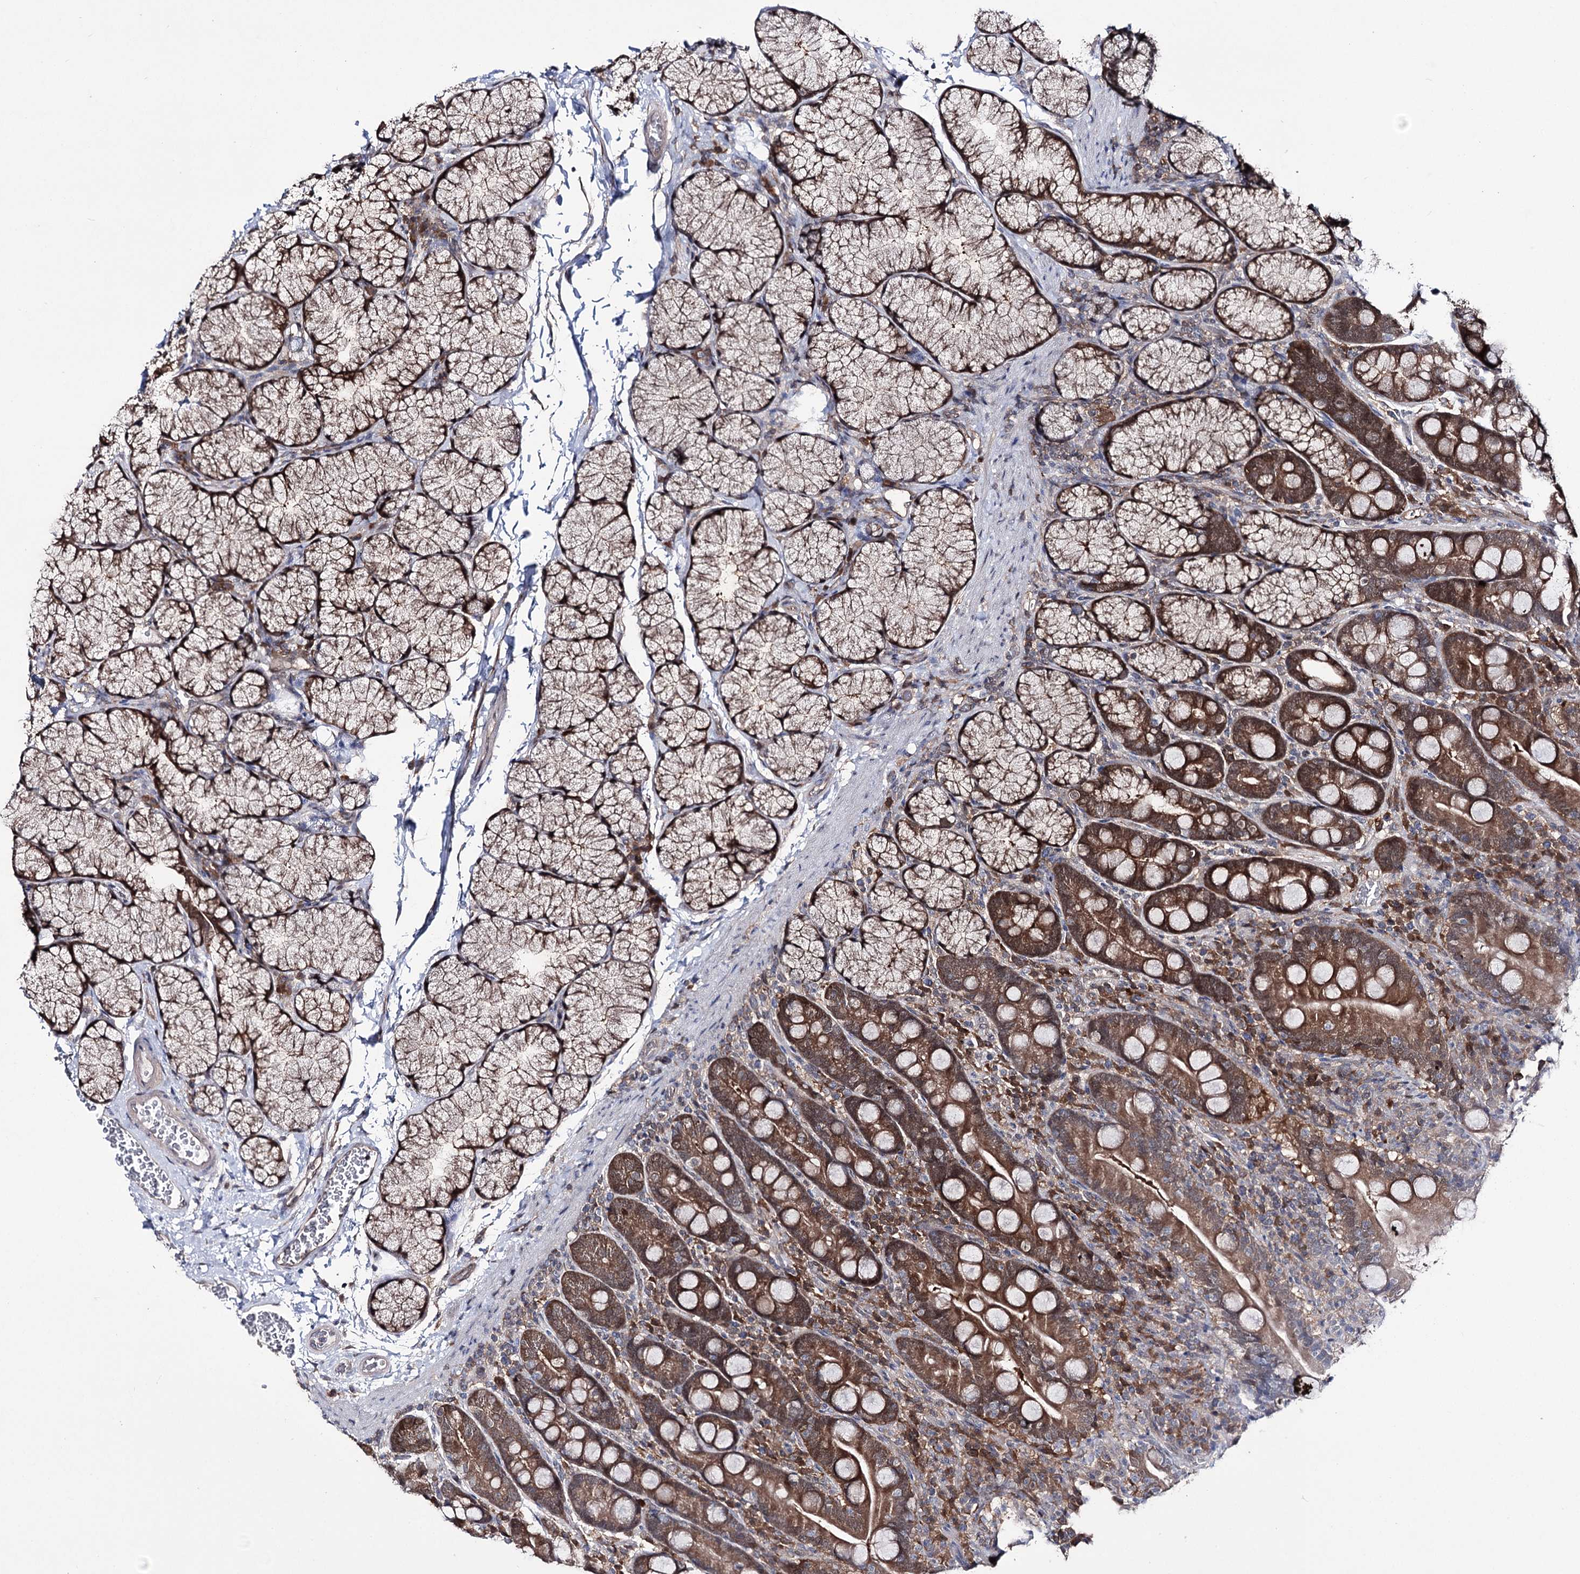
{"staining": {"intensity": "moderate", "quantity": ">75%", "location": "cytoplasmic/membranous"}, "tissue": "duodenum", "cell_type": "Glandular cells", "image_type": "normal", "snomed": [{"axis": "morphology", "description": "Normal tissue, NOS"}, {"axis": "topography", "description": "Duodenum"}], "caption": "Immunohistochemistry micrograph of unremarkable duodenum: human duodenum stained using IHC shows medium levels of moderate protein expression localized specifically in the cytoplasmic/membranous of glandular cells, appearing as a cytoplasmic/membranous brown color.", "gene": "PTER", "patient": {"sex": "male", "age": 35}}